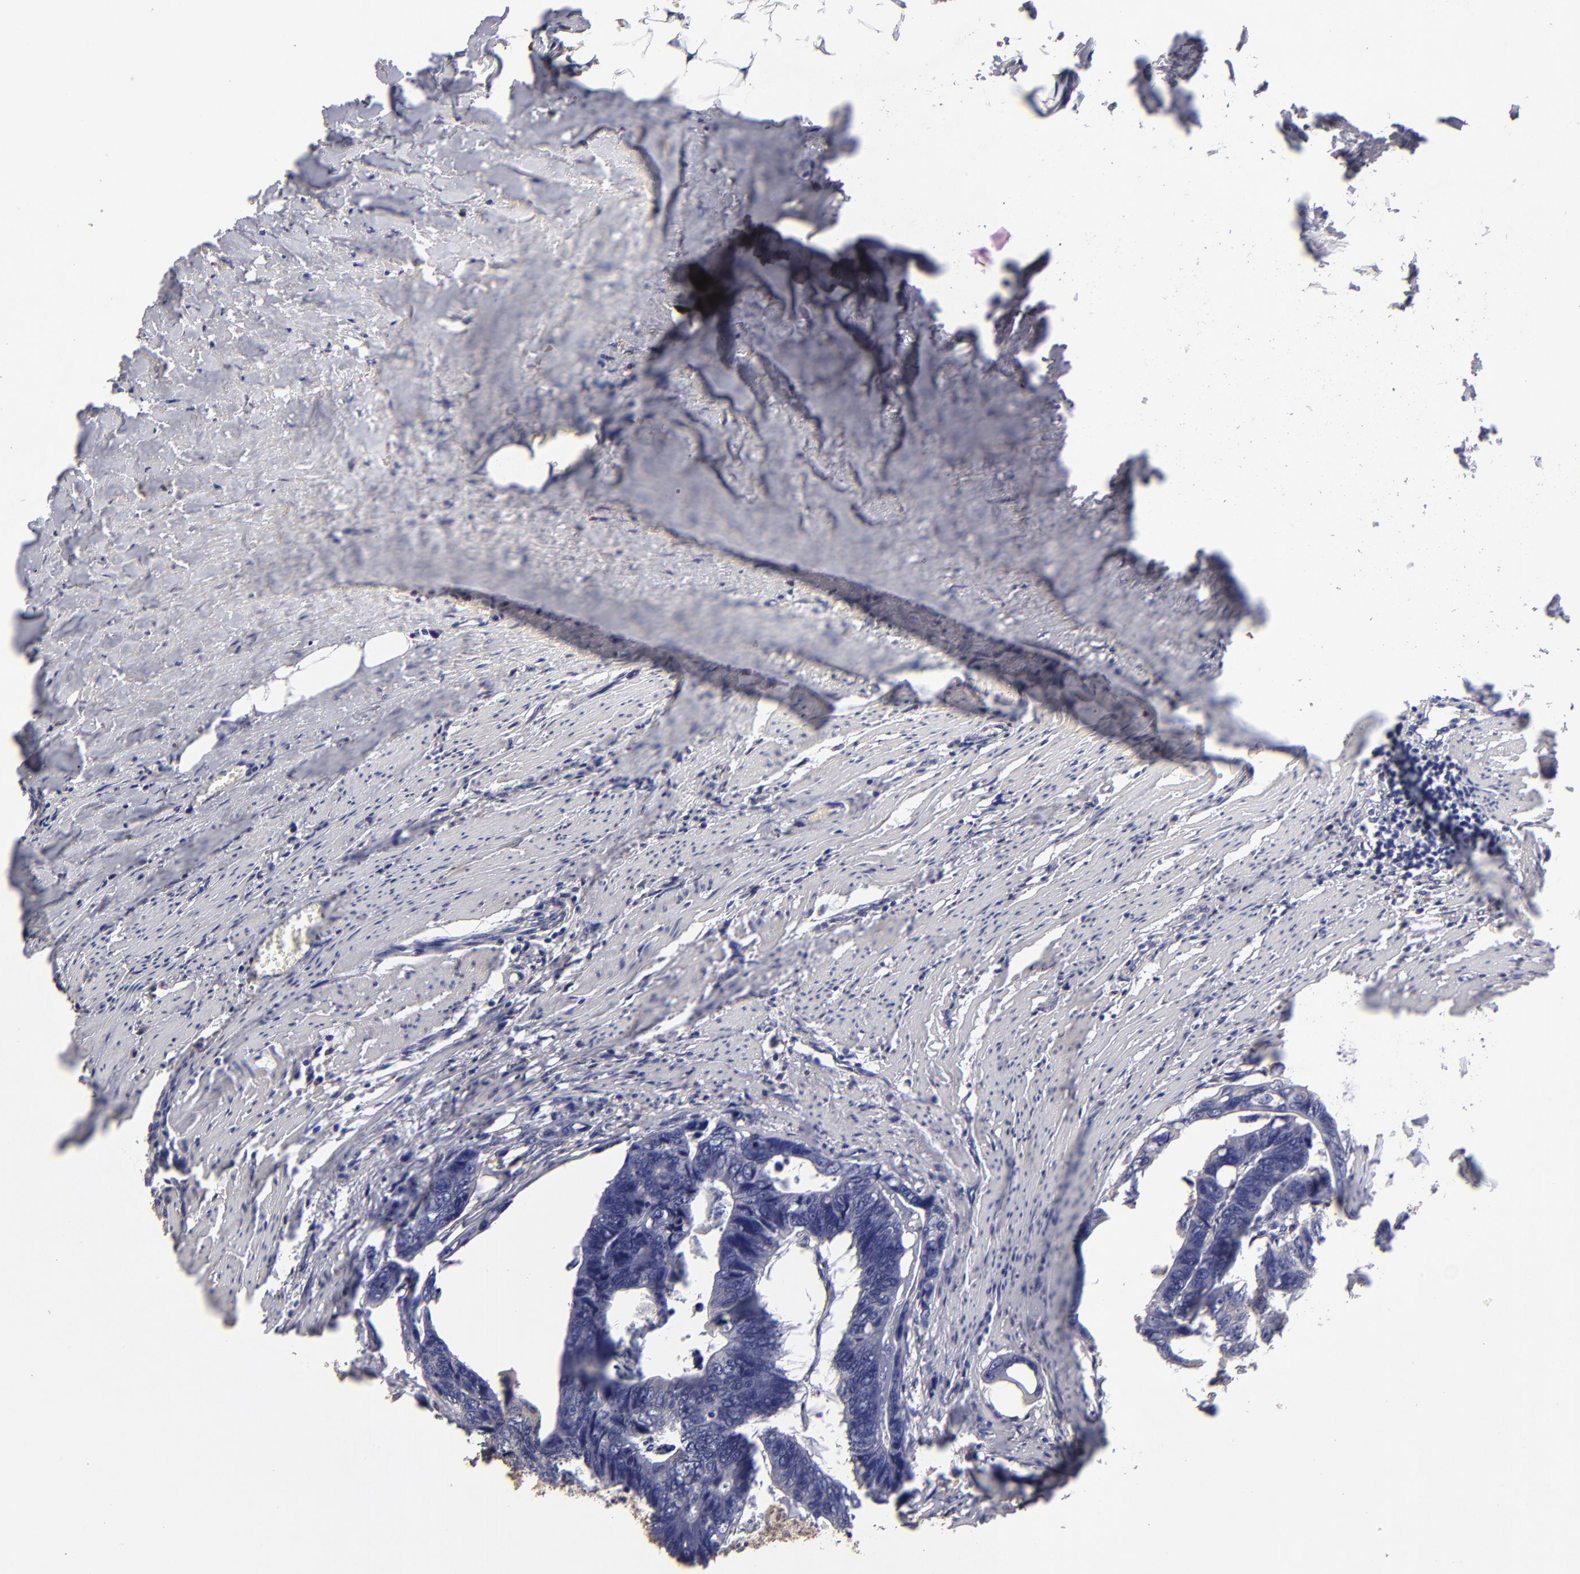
{"staining": {"intensity": "negative", "quantity": "none", "location": "none"}, "tissue": "colorectal cancer", "cell_type": "Tumor cells", "image_type": "cancer", "snomed": [{"axis": "morphology", "description": "Adenocarcinoma, NOS"}, {"axis": "topography", "description": "Colon"}], "caption": "High magnification brightfield microscopy of colorectal adenocarcinoma stained with DAB (3,3'-diaminobenzidine) (brown) and counterstained with hematoxylin (blue): tumor cells show no significant positivity. The staining is performed using DAB (3,3'-diaminobenzidine) brown chromogen with nuclei counter-stained in using hematoxylin.", "gene": "CALR", "patient": {"sex": "female", "age": 55}}